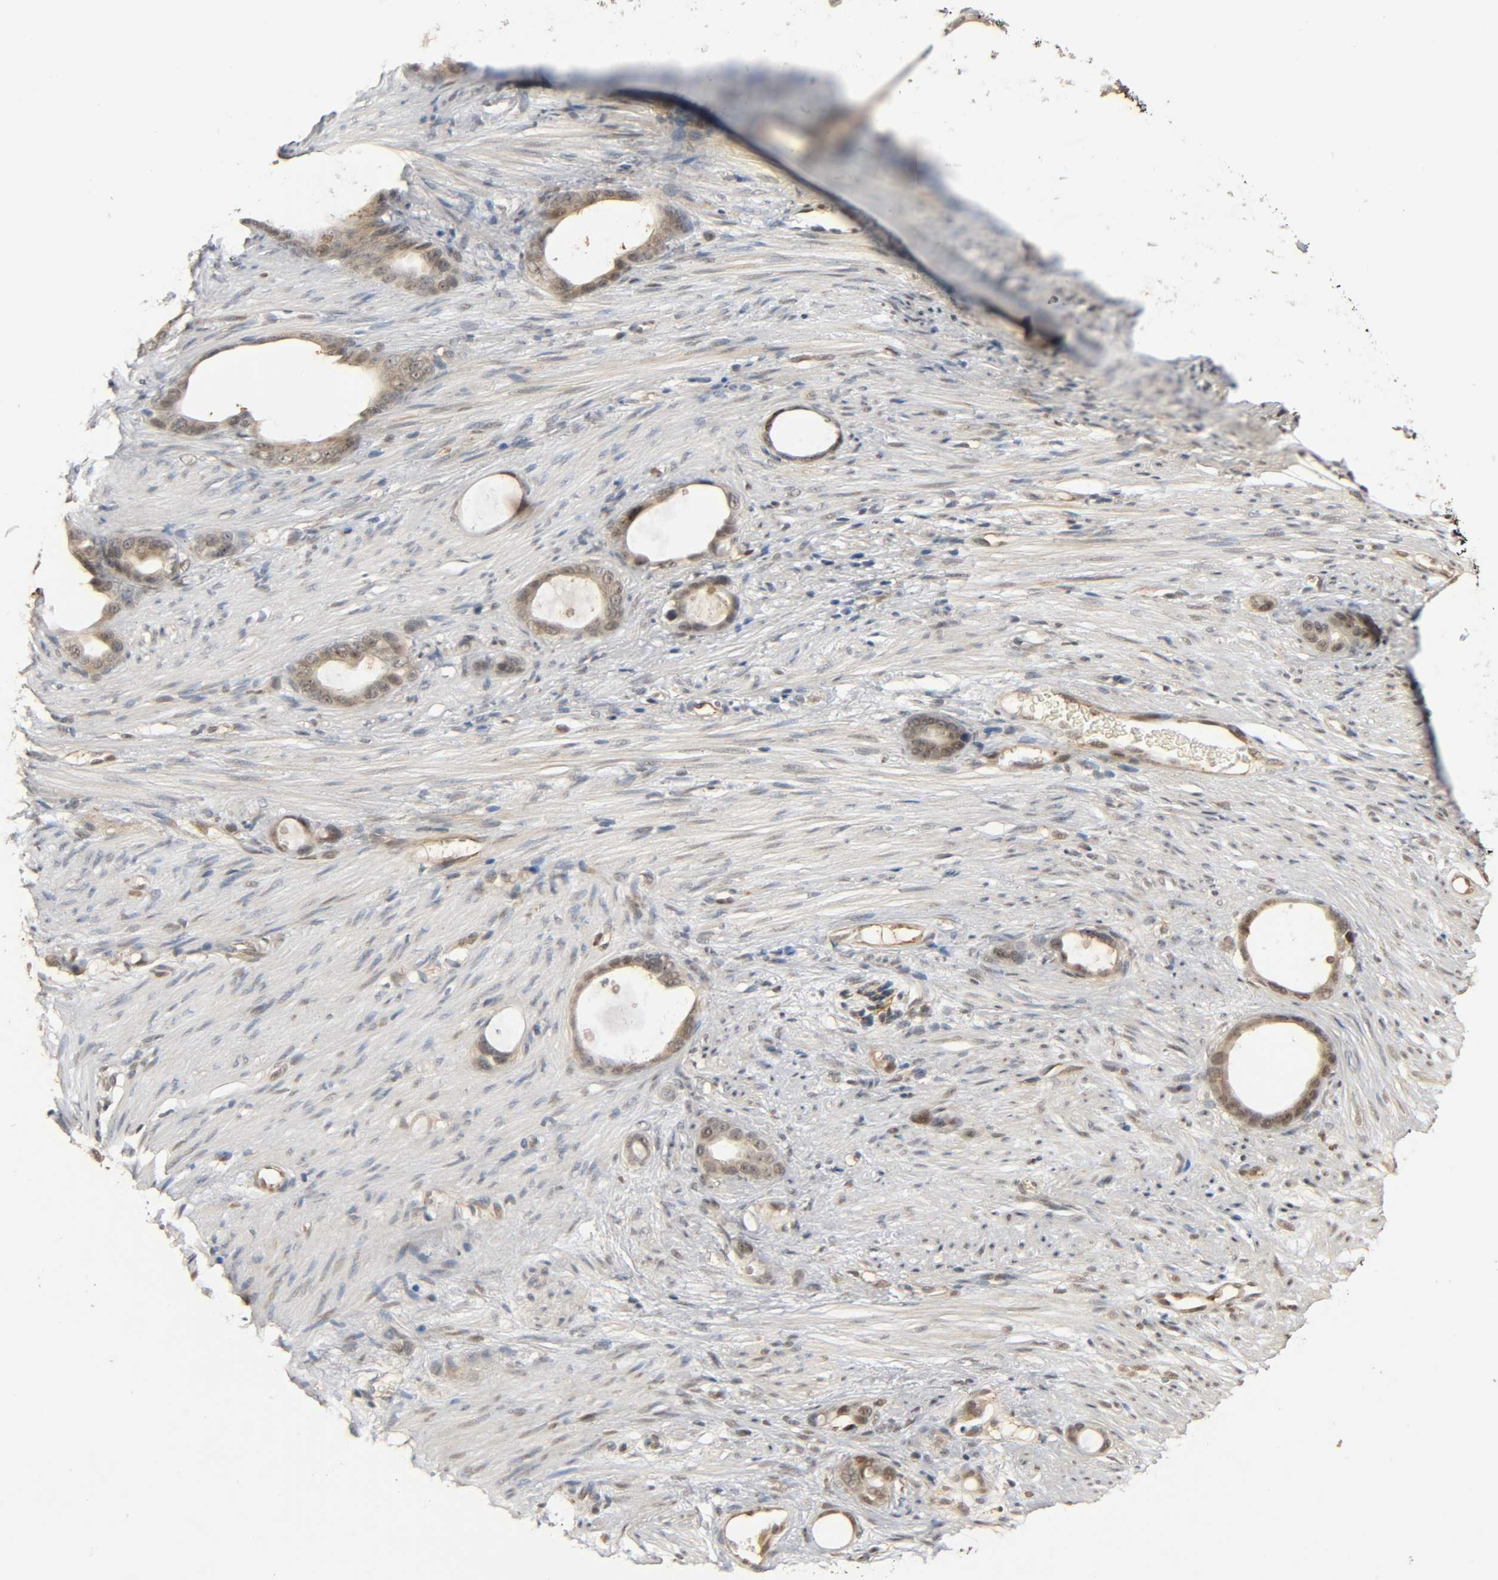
{"staining": {"intensity": "weak", "quantity": ">75%", "location": "cytoplasmic/membranous,nuclear"}, "tissue": "stomach cancer", "cell_type": "Tumor cells", "image_type": "cancer", "snomed": [{"axis": "morphology", "description": "Adenocarcinoma, NOS"}, {"axis": "topography", "description": "Stomach"}], "caption": "The photomicrograph demonstrates immunohistochemical staining of stomach adenocarcinoma. There is weak cytoplasmic/membranous and nuclear staining is identified in approximately >75% of tumor cells.", "gene": "ZFPM2", "patient": {"sex": "female", "age": 75}}